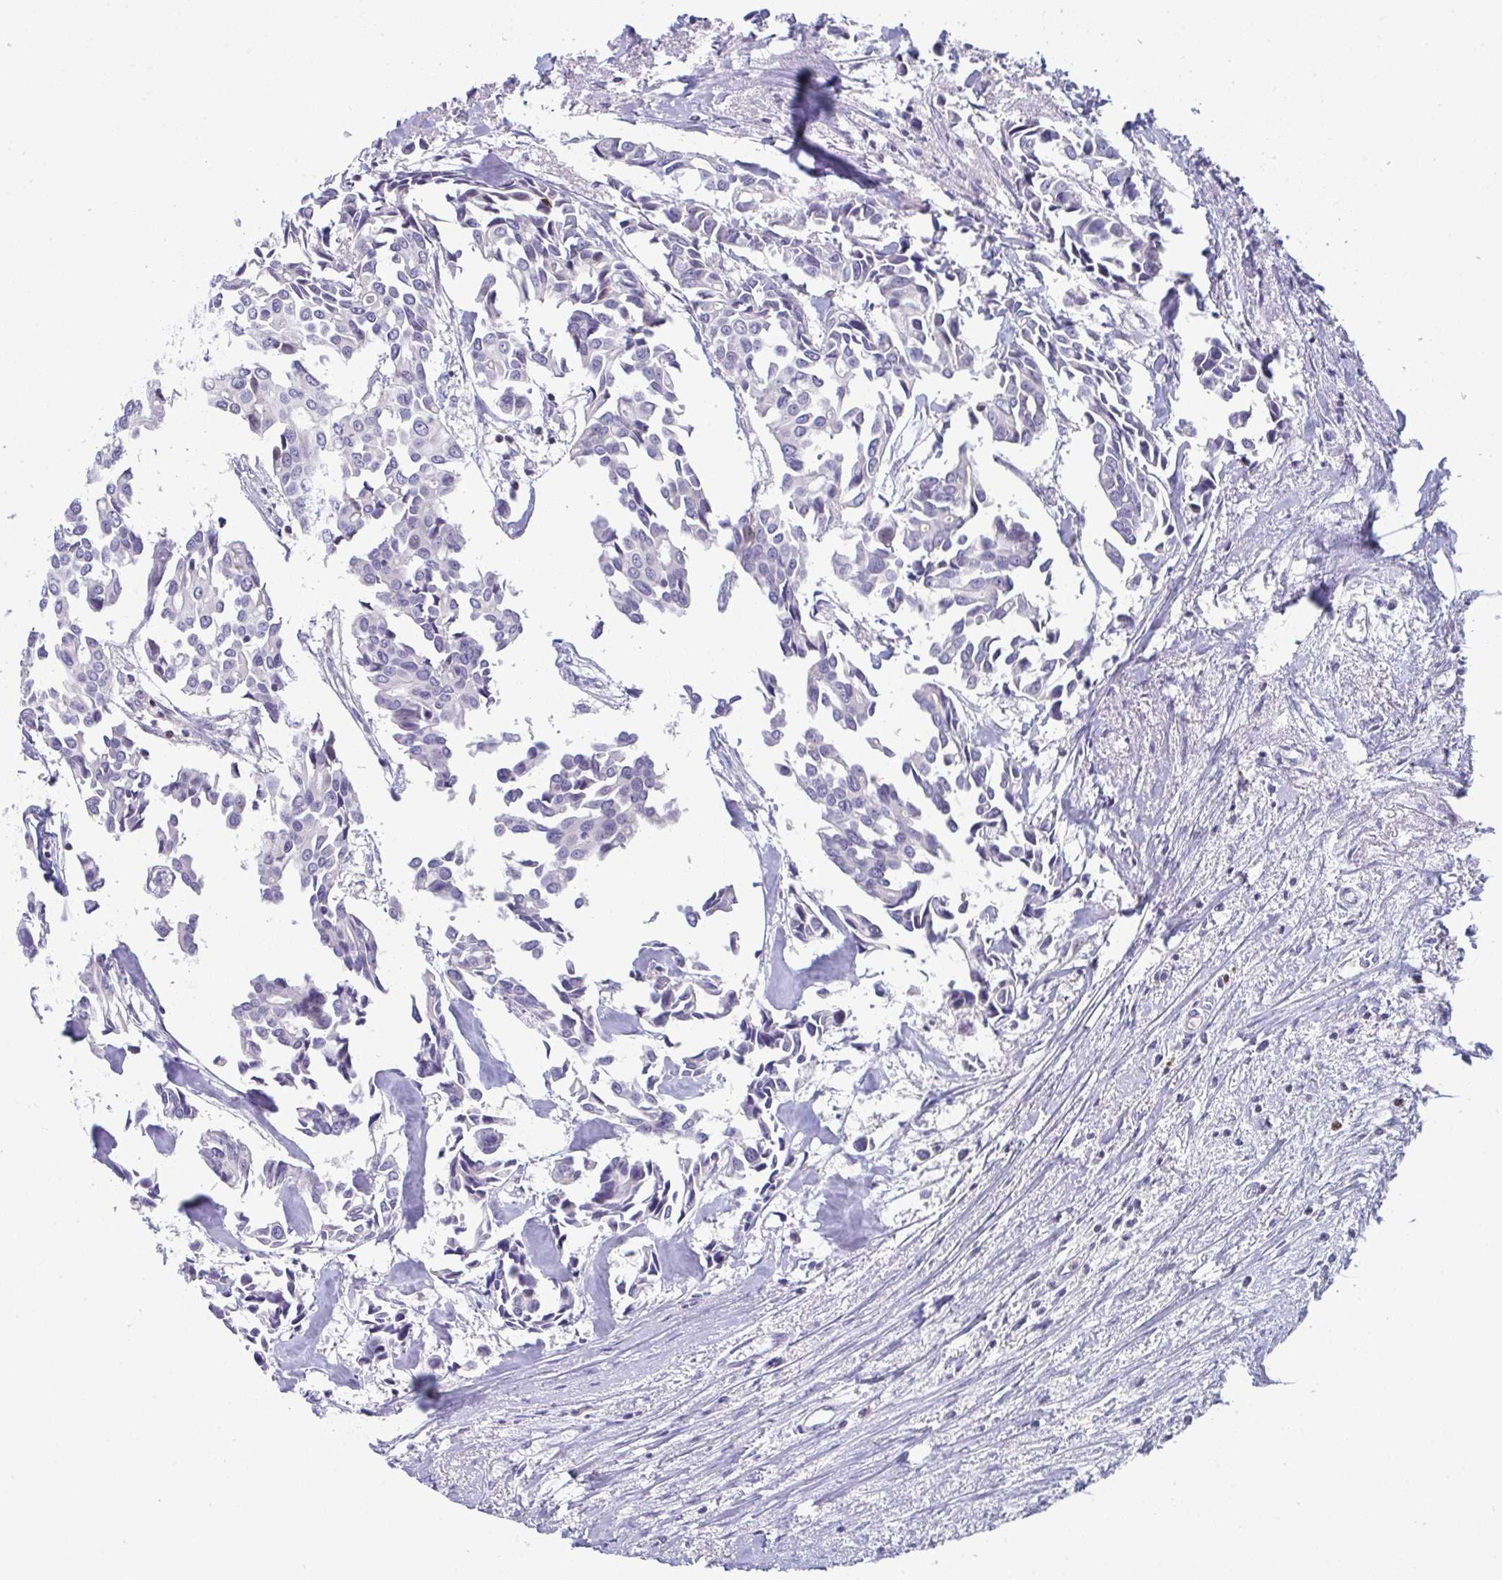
{"staining": {"intensity": "negative", "quantity": "none", "location": "none"}, "tissue": "breast cancer", "cell_type": "Tumor cells", "image_type": "cancer", "snomed": [{"axis": "morphology", "description": "Duct carcinoma"}, {"axis": "topography", "description": "Breast"}], "caption": "Tumor cells are negative for protein expression in human breast cancer.", "gene": "AOC2", "patient": {"sex": "female", "age": 54}}